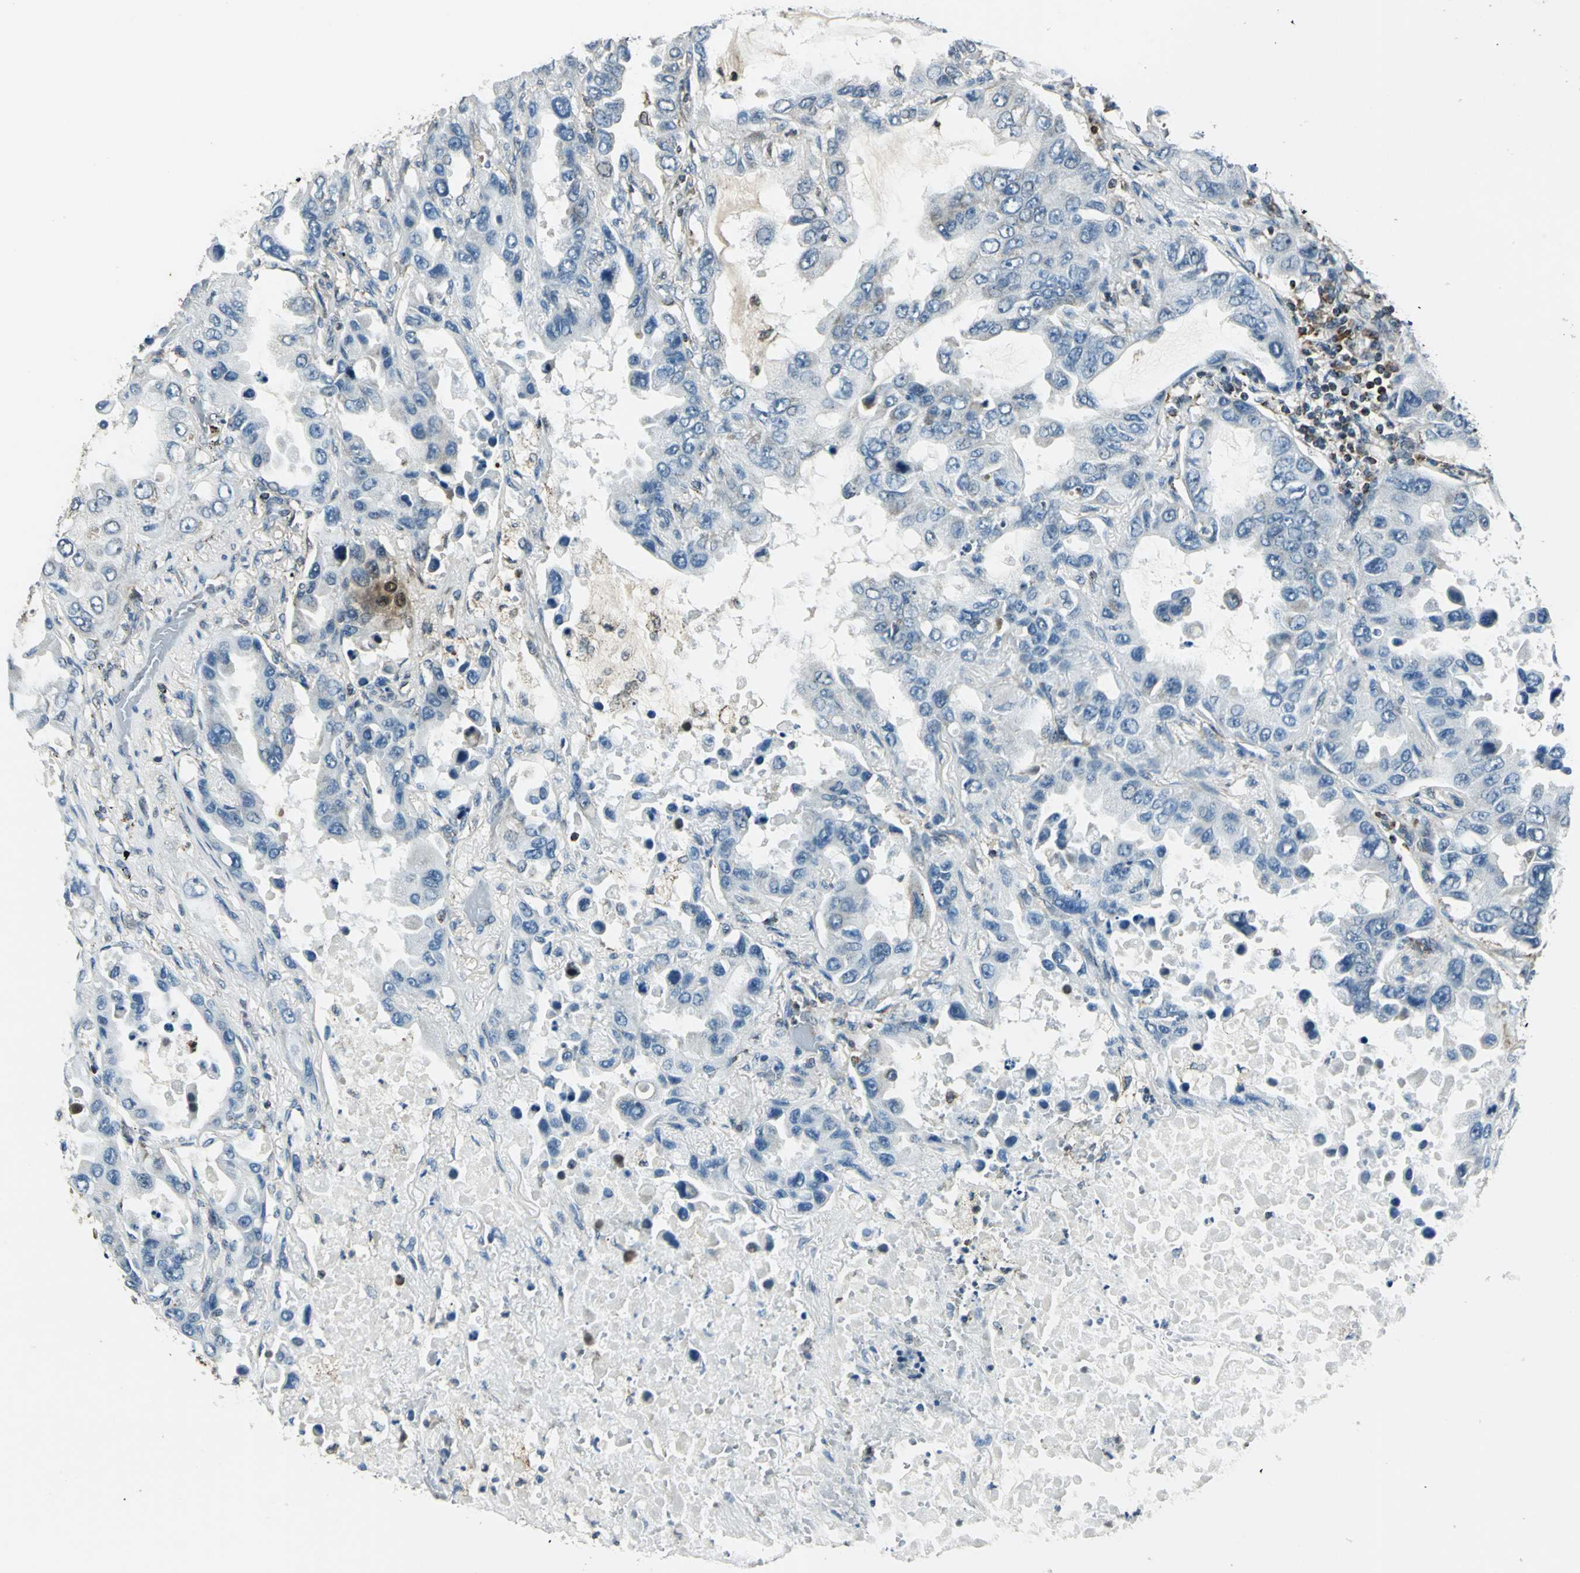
{"staining": {"intensity": "negative", "quantity": "none", "location": "none"}, "tissue": "lung cancer", "cell_type": "Tumor cells", "image_type": "cancer", "snomed": [{"axis": "morphology", "description": "Adenocarcinoma, NOS"}, {"axis": "topography", "description": "Lung"}], "caption": "Immunohistochemistry of human adenocarcinoma (lung) exhibits no expression in tumor cells.", "gene": "NUDT2", "patient": {"sex": "male", "age": 64}}